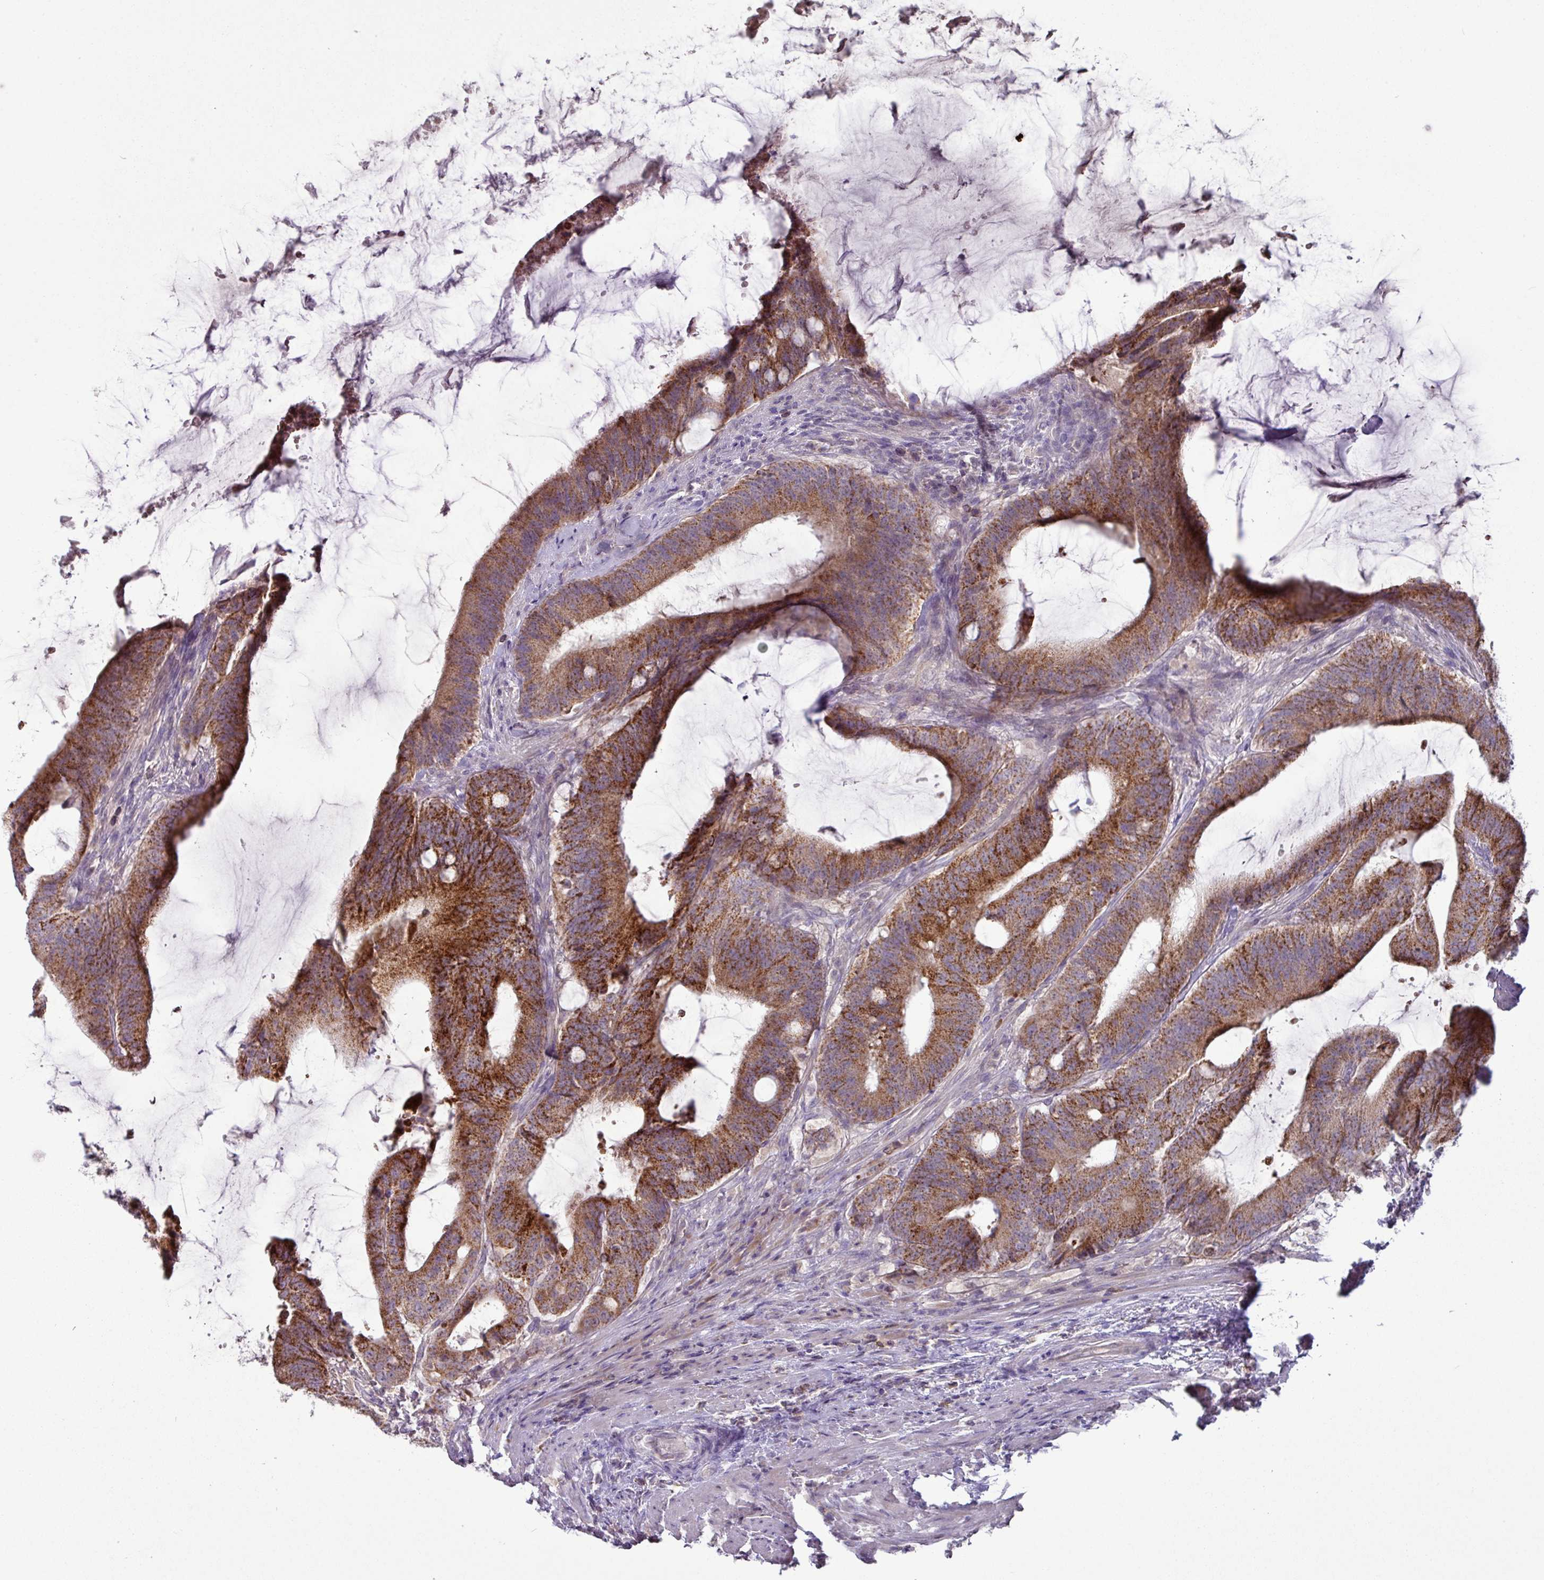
{"staining": {"intensity": "moderate", "quantity": ">75%", "location": "cytoplasmic/membranous"}, "tissue": "colorectal cancer", "cell_type": "Tumor cells", "image_type": "cancer", "snomed": [{"axis": "morphology", "description": "Adenocarcinoma, NOS"}, {"axis": "topography", "description": "Colon"}], "caption": "This image displays IHC staining of human adenocarcinoma (colorectal), with medium moderate cytoplasmic/membranous expression in approximately >75% of tumor cells.", "gene": "TRAPPC1", "patient": {"sex": "female", "age": 43}}